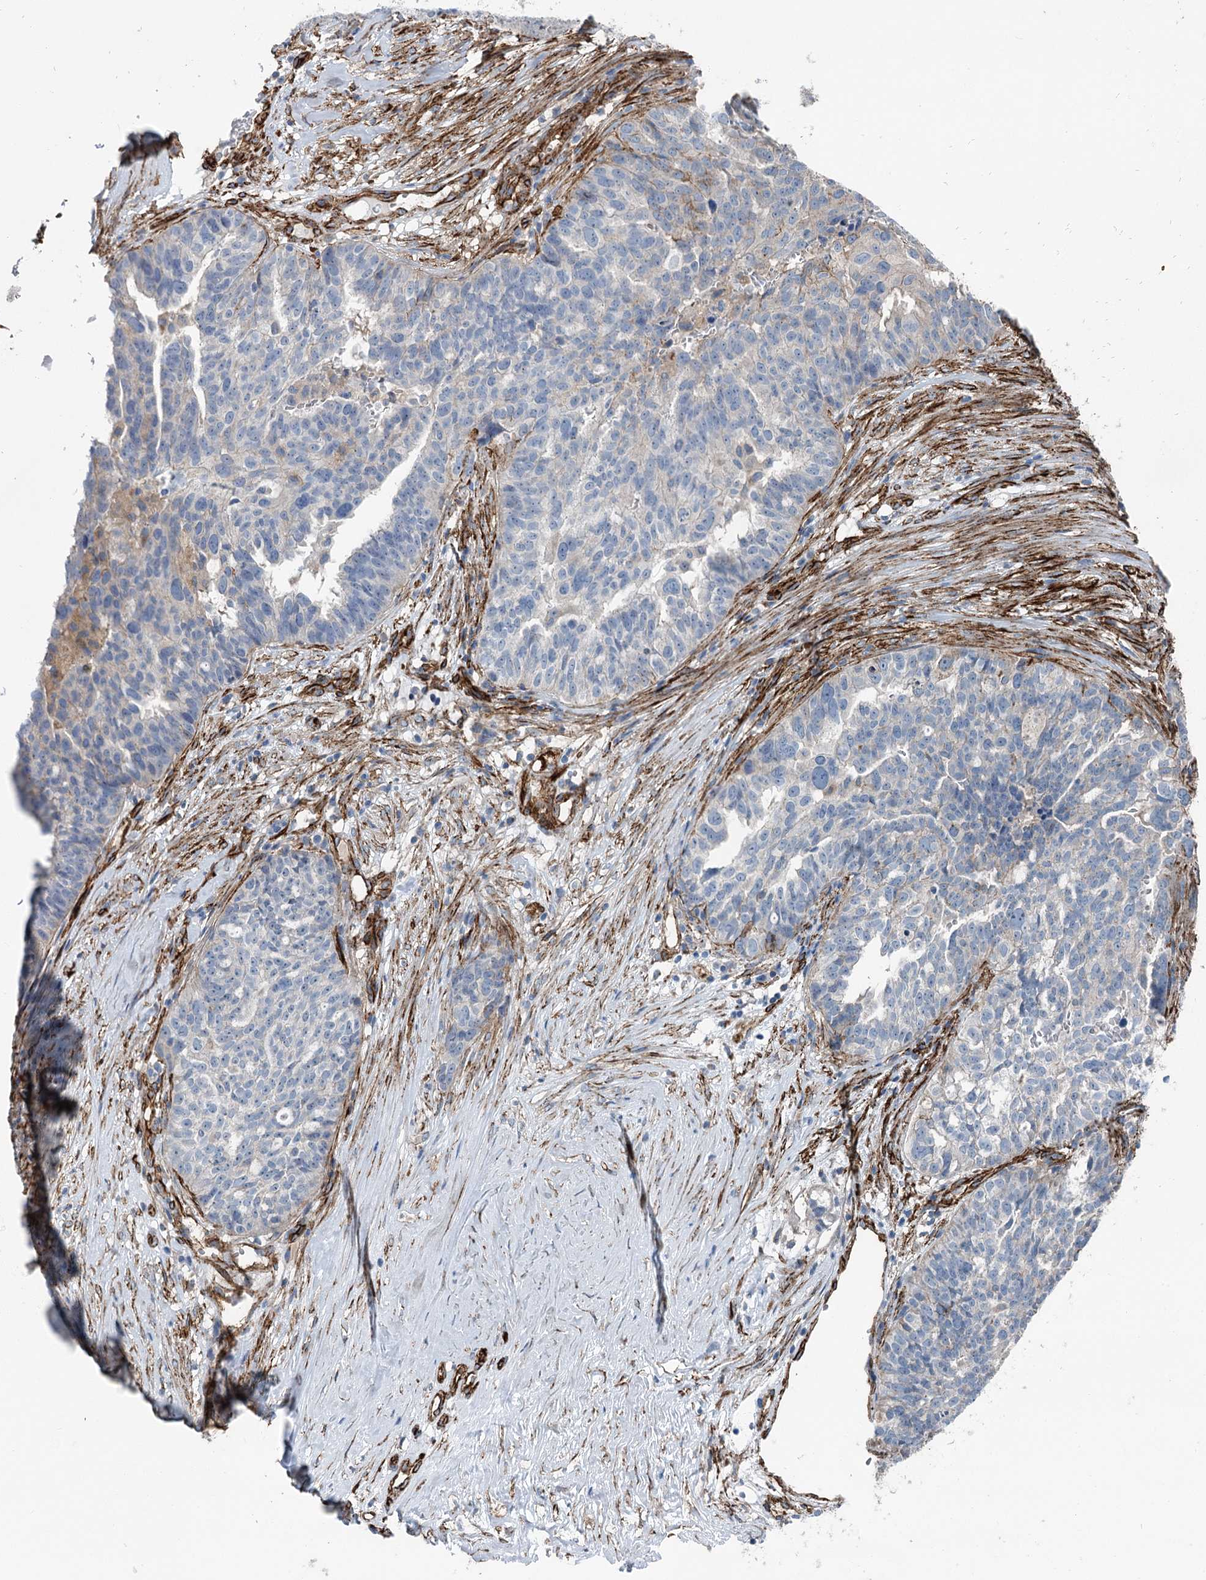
{"staining": {"intensity": "negative", "quantity": "none", "location": "none"}, "tissue": "ovarian cancer", "cell_type": "Tumor cells", "image_type": "cancer", "snomed": [{"axis": "morphology", "description": "Cystadenocarcinoma, serous, NOS"}, {"axis": "topography", "description": "Ovary"}], "caption": "IHC of human ovarian cancer reveals no positivity in tumor cells. (DAB (3,3'-diaminobenzidine) immunohistochemistry (IHC) with hematoxylin counter stain).", "gene": "IQSEC1", "patient": {"sex": "female", "age": 59}}